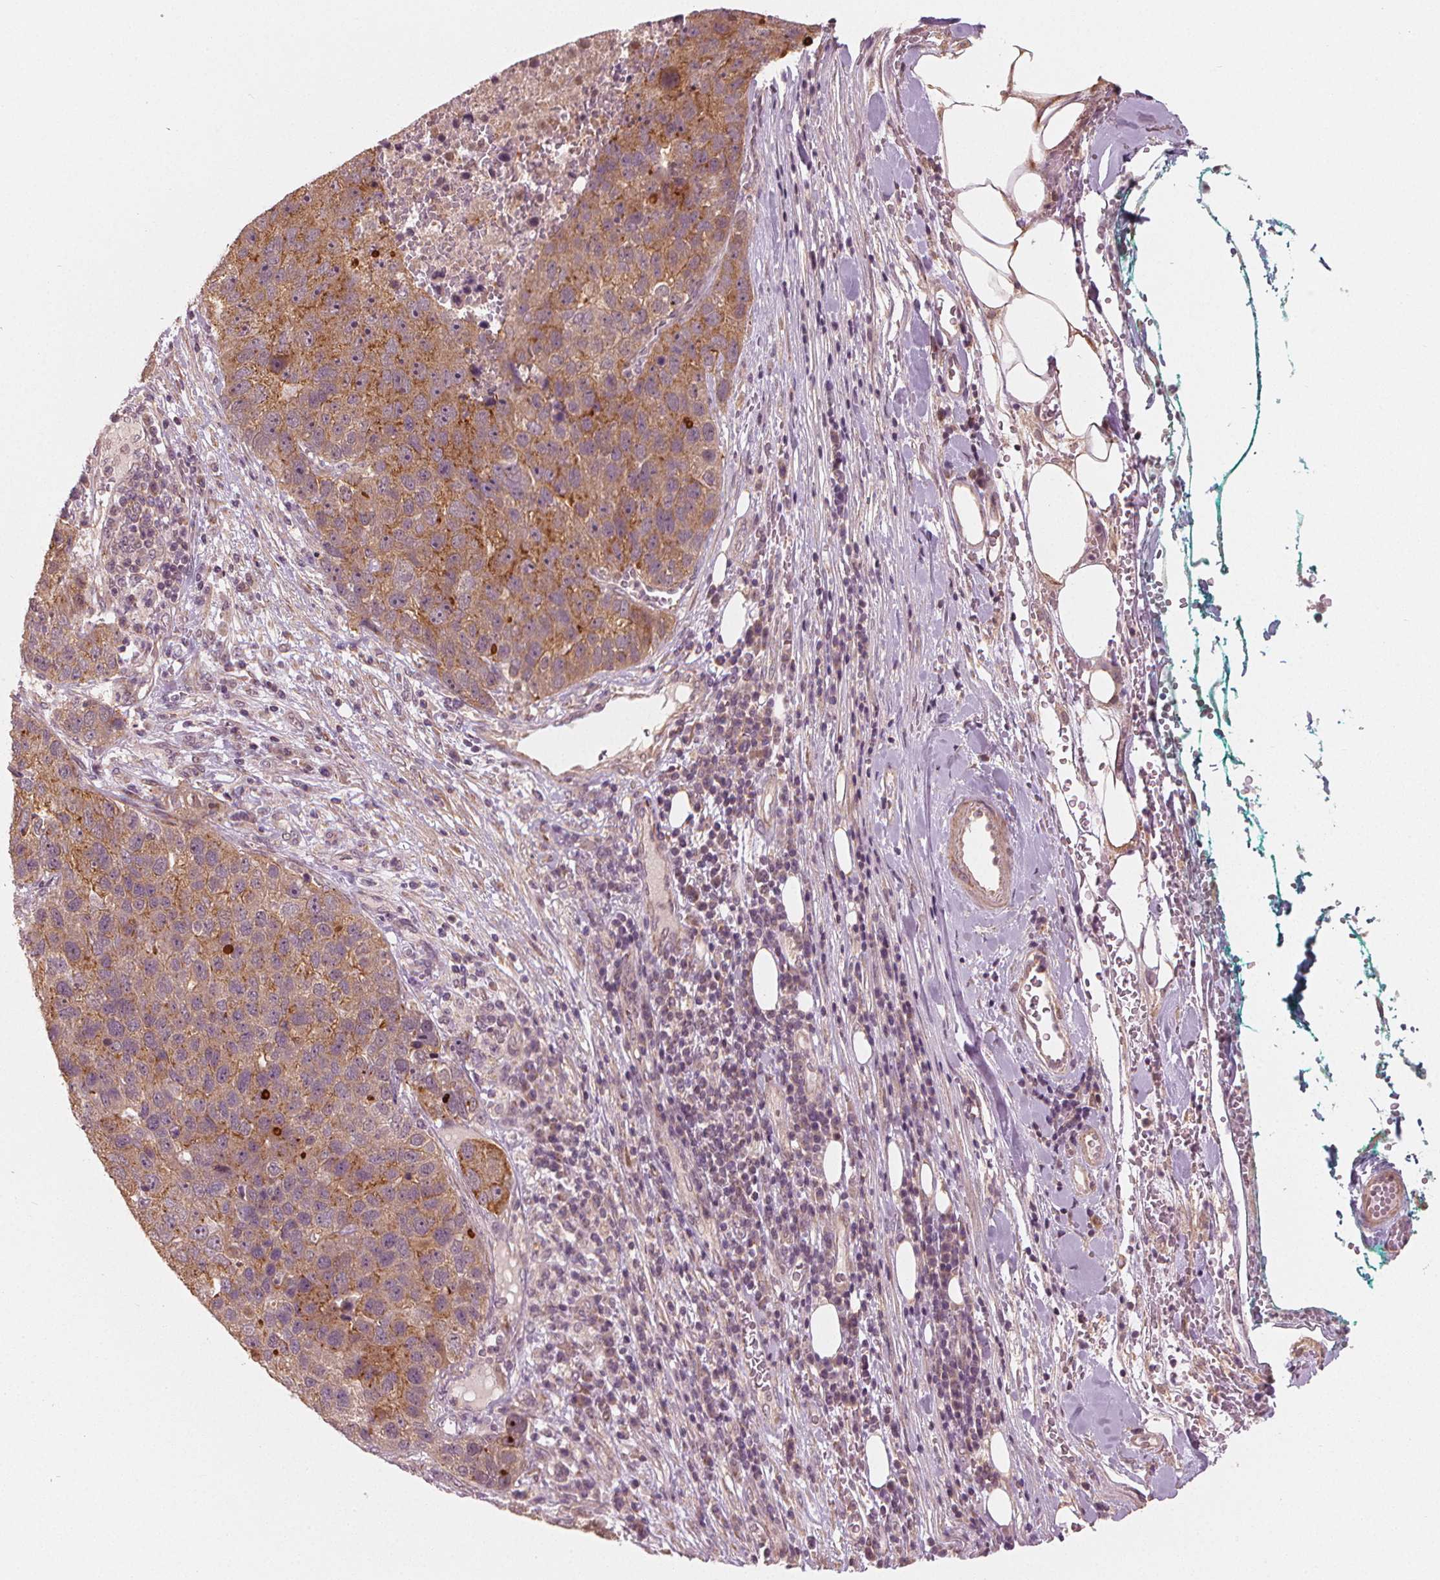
{"staining": {"intensity": "moderate", "quantity": "25%-75%", "location": "cytoplasmic/membranous"}, "tissue": "pancreatic cancer", "cell_type": "Tumor cells", "image_type": "cancer", "snomed": [{"axis": "morphology", "description": "Adenocarcinoma, NOS"}, {"axis": "topography", "description": "Pancreas"}], "caption": "Pancreatic cancer stained with a brown dye displays moderate cytoplasmic/membranous positive staining in approximately 25%-75% of tumor cells.", "gene": "CLBA1", "patient": {"sex": "female", "age": 61}}